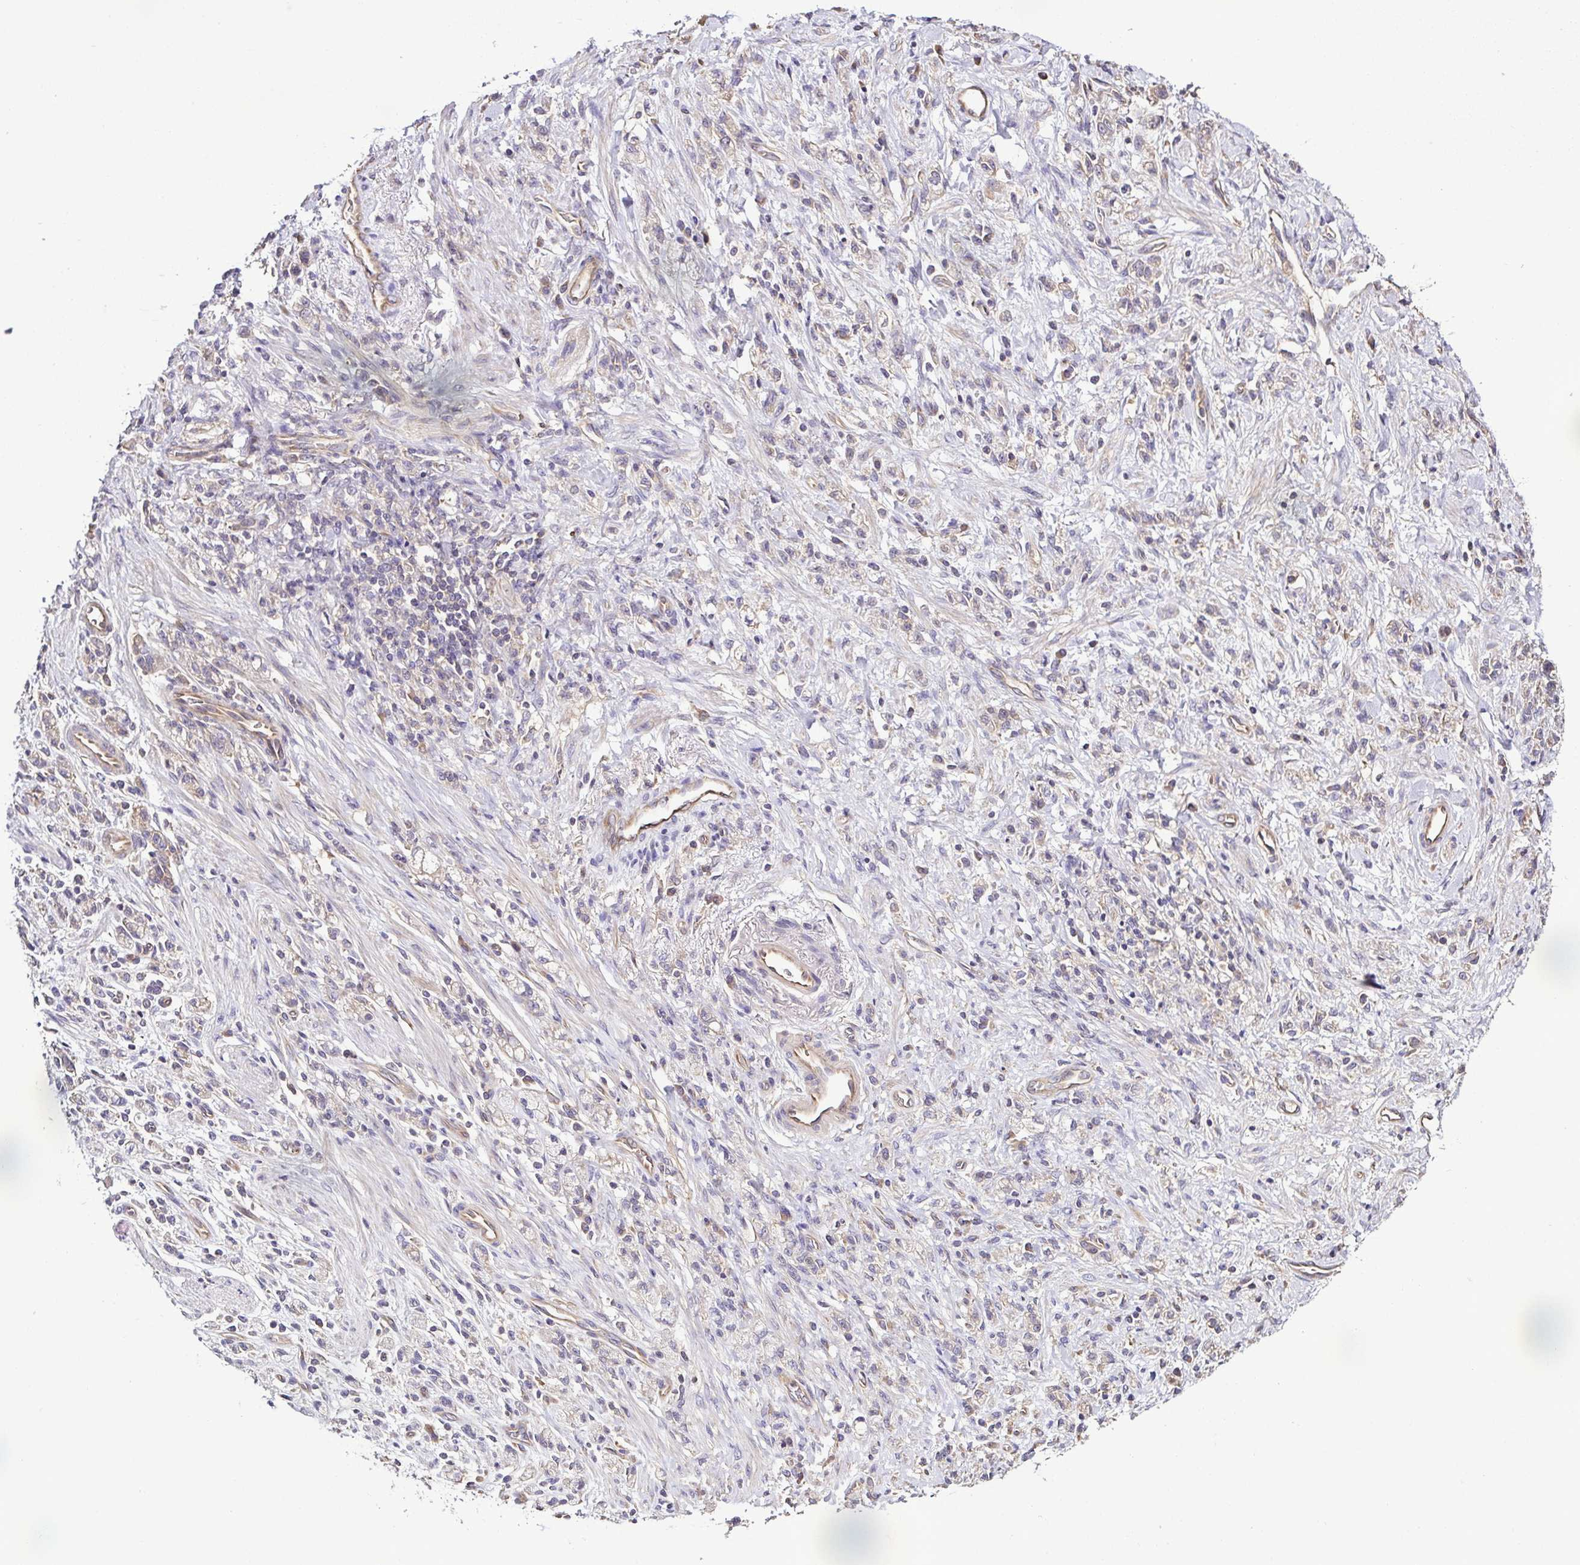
{"staining": {"intensity": "negative", "quantity": "none", "location": "none"}, "tissue": "stomach cancer", "cell_type": "Tumor cells", "image_type": "cancer", "snomed": [{"axis": "morphology", "description": "Adenocarcinoma, NOS"}, {"axis": "topography", "description": "Stomach"}], "caption": "DAB (3,3'-diaminobenzidine) immunohistochemical staining of human stomach cancer (adenocarcinoma) exhibits no significant positivity in tumor cells. The staining is performed using DAB brown chromogen with nuclei counter-stained in using hematoxylin.", "gene": "LMOD2", "patient": {"sex": "male", "age": 77}}